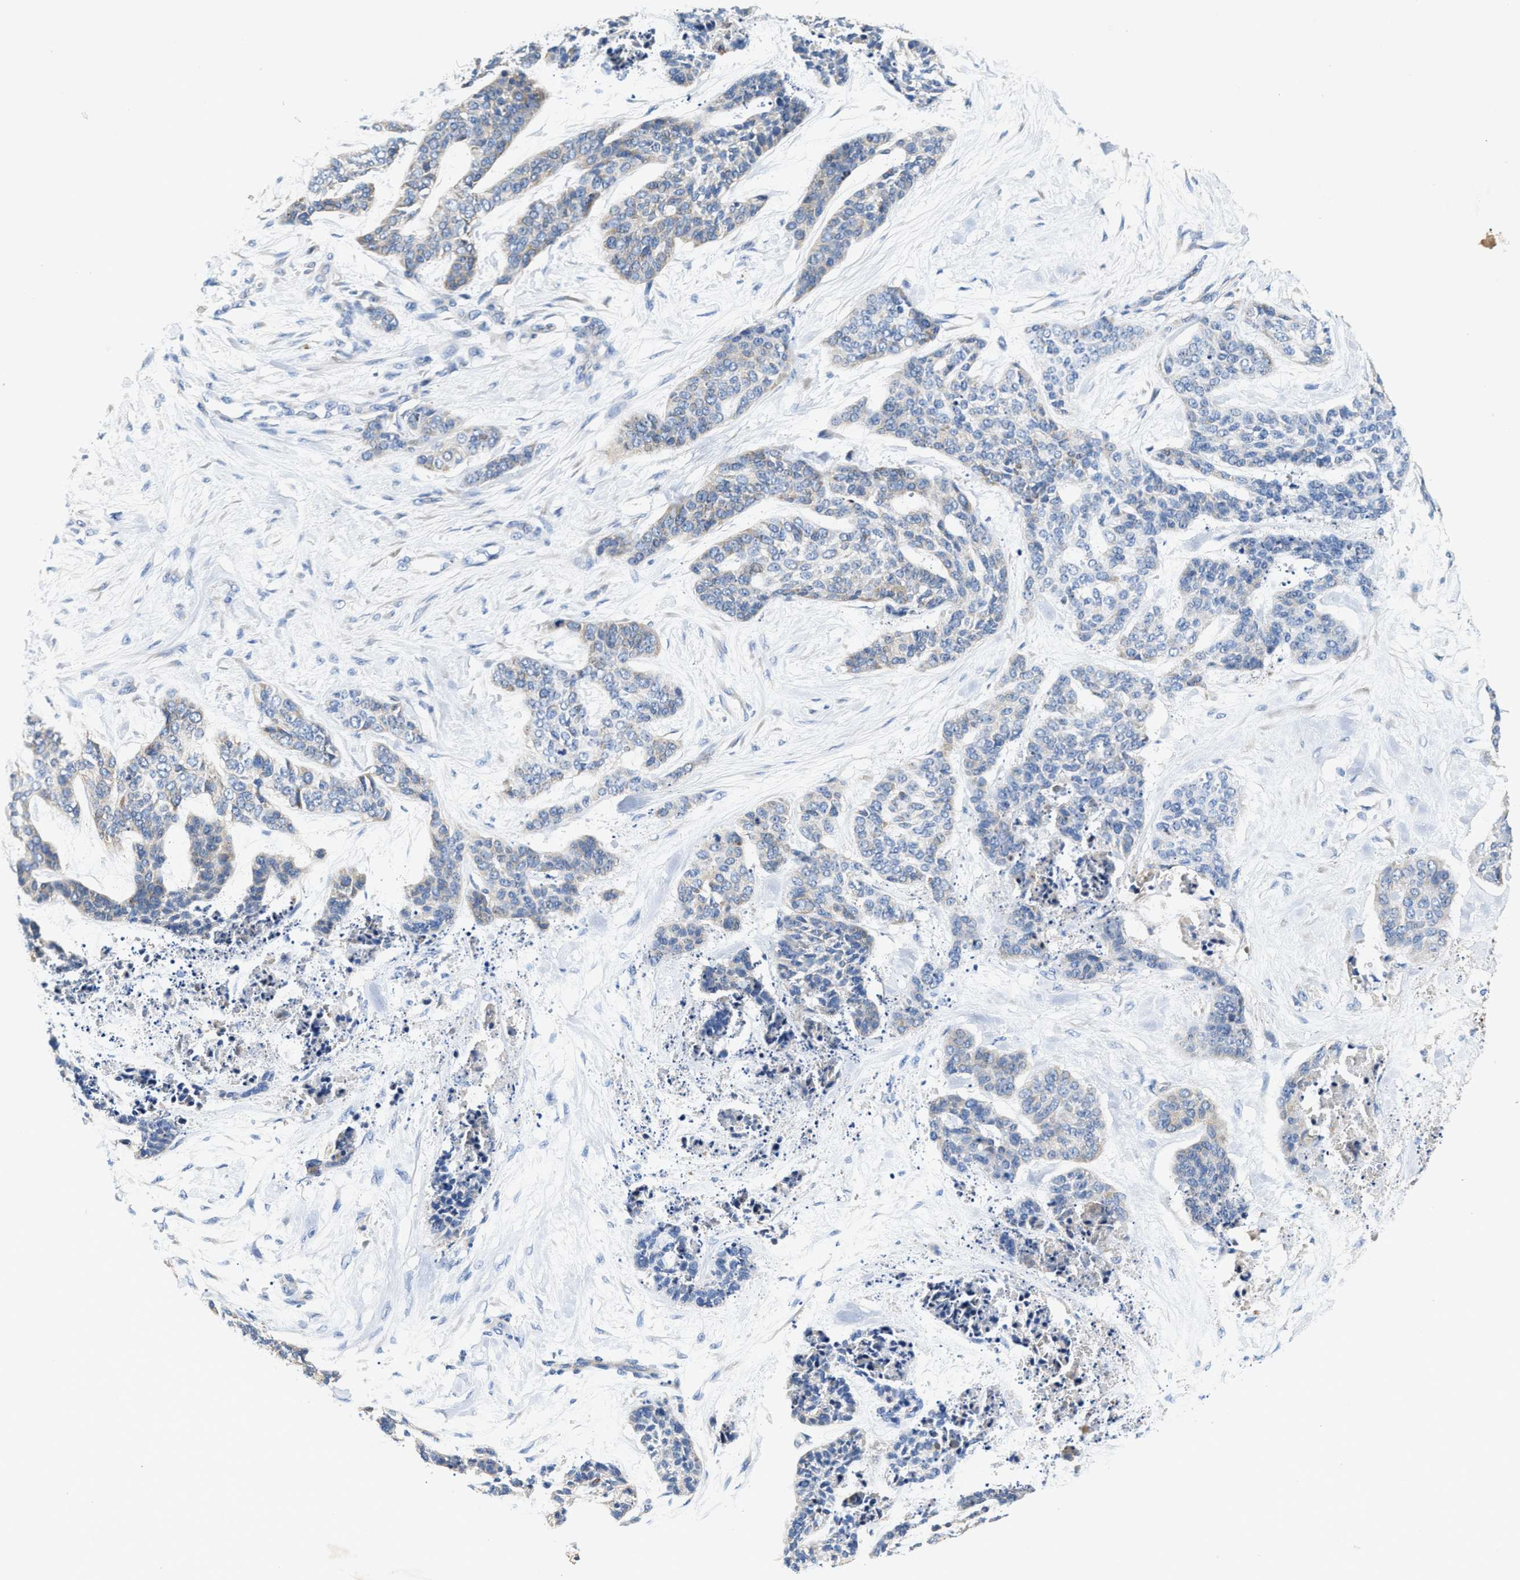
{"staining": {"intensity": "negative", "quantity": "none", "location": "none"}, "tissue": "skin cancer", "cell_type": "Tumor cells", "image_type": "cancer", "snomed": [{"axis": "morphology", "description": "Basal cell carcinoma"}, {"axis": "topography", "description": "Skin"}], "caption": "This is an immunohistochemistry photomicrograph of basal cell carcinoma (skin). There is no staining in tumor cells.", "gene": "PEG10", "patient": {"sex": "female", "age": 64}}